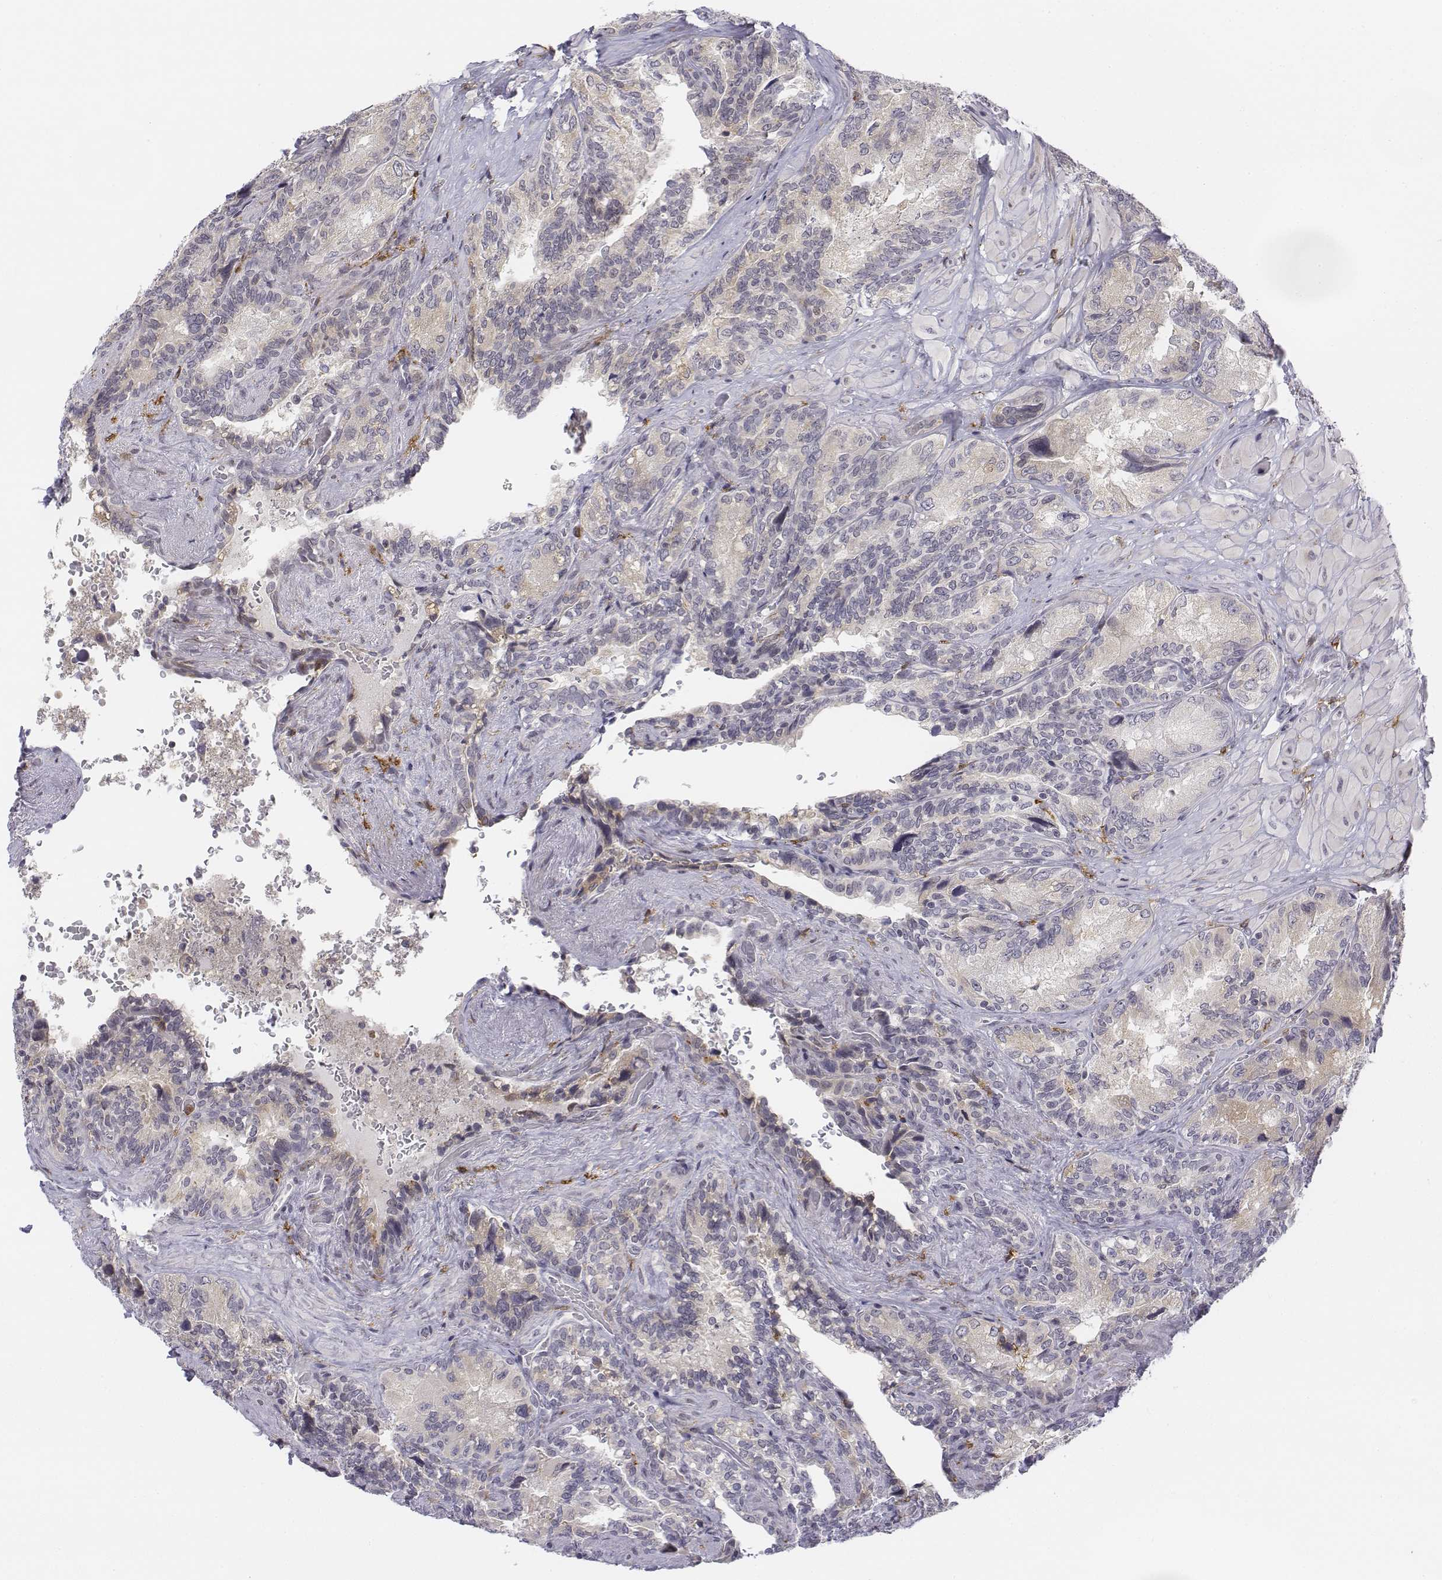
{"staining": {"intensity": "negative", "quantity": "none", "location": "none"}, "tissue": "seminal vesicle", "cell_type": "Glandular cells", "image_type": "normal", "snomed": [{"axis": "morphology", "description": "Normal tissue, NOS"}, {"axis": "topography", "description": "Seminal veicle"}], "caption": "The micrograph exhibits no significant expression in glandular cells of seminal vesicle.", "gene": "CD14", "patient": {"sex": "male", "age": 69}}